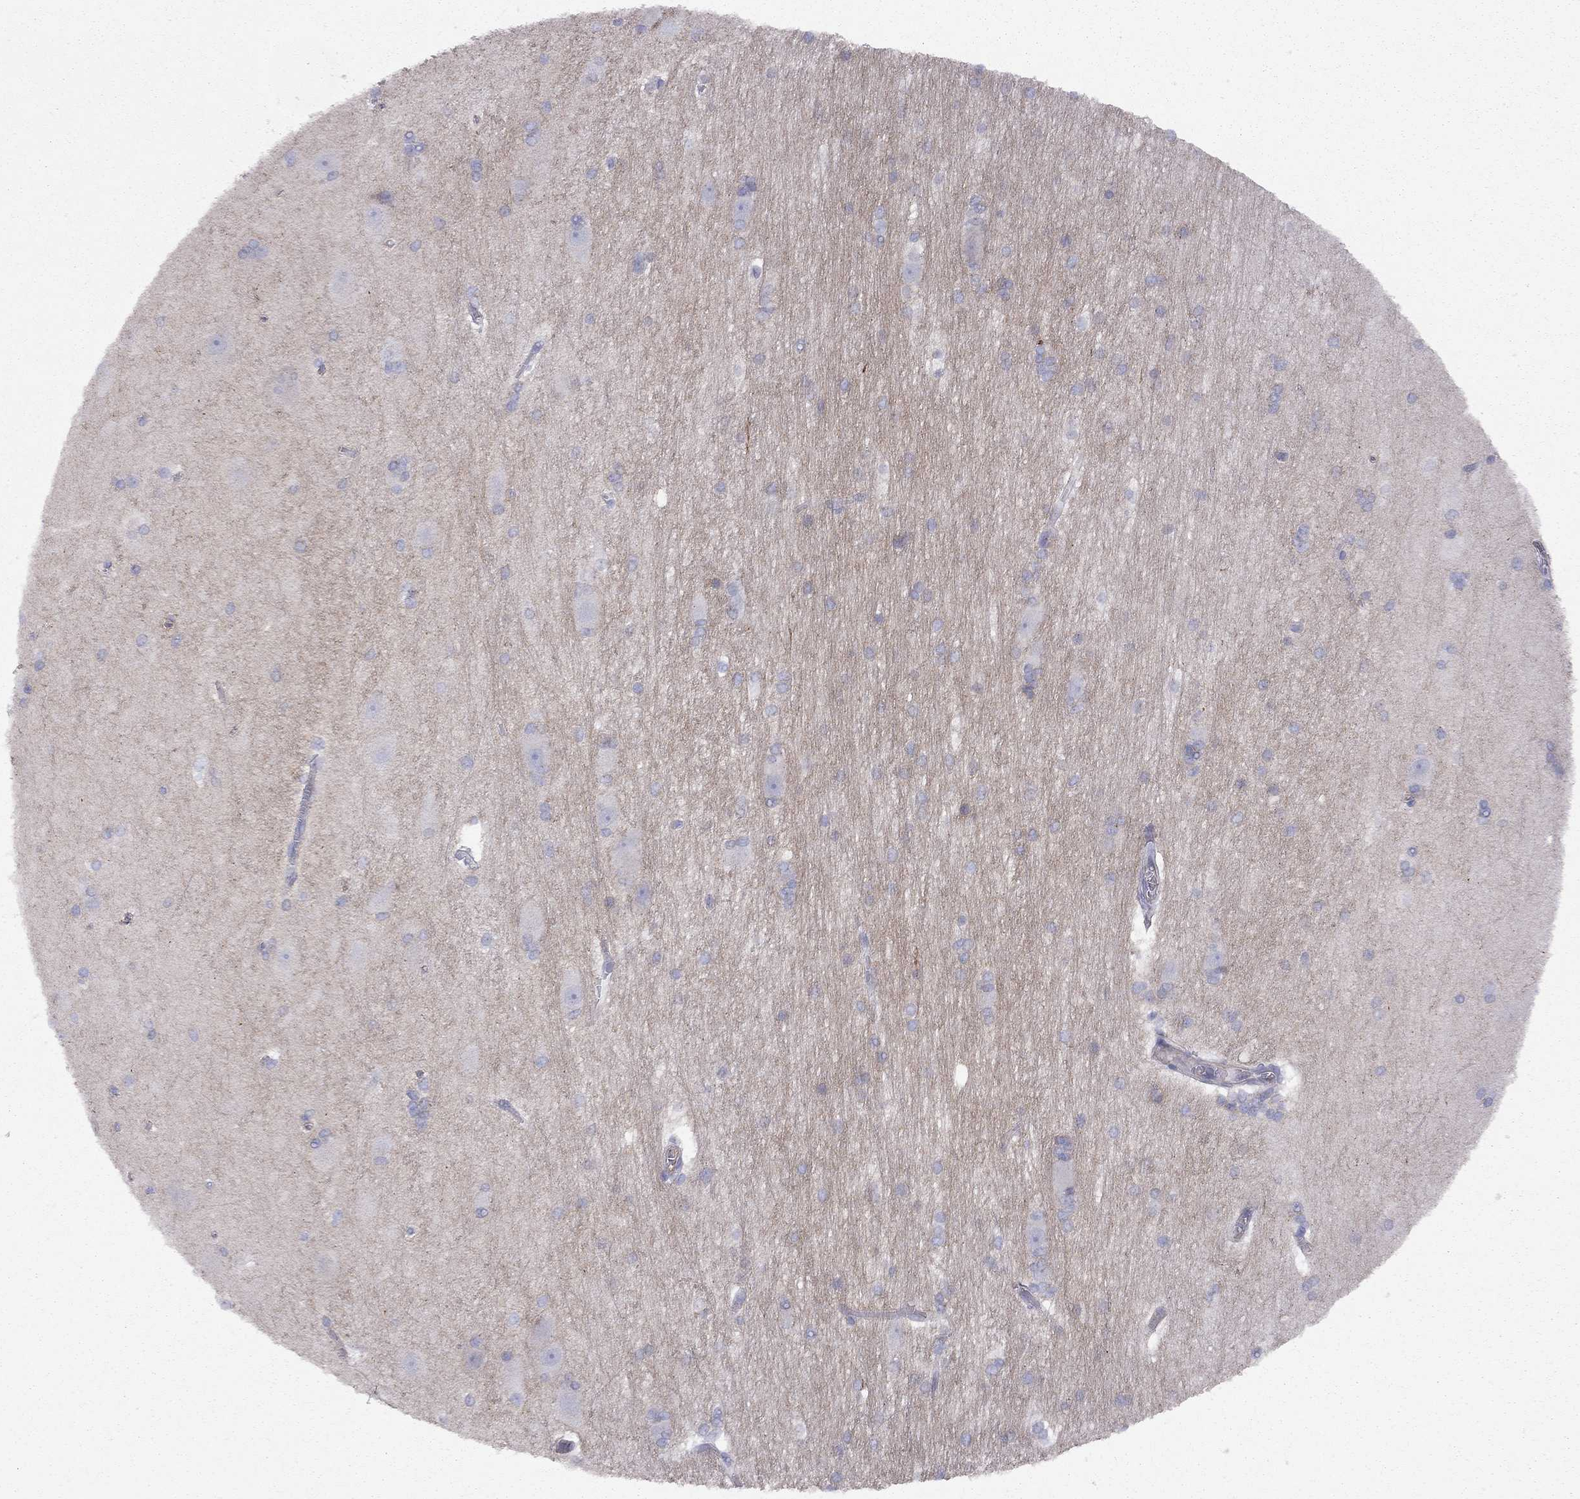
{"staining": {"intensity": "strong", "quantity": "<25%", "location": "cytoplasmic/membranous"}, "tissue": "hippocampus", "cell_type": "Glial cells", "image_type": "normal", "snomed": [{"axis": "morphology", "description": "Normal tissue, NOS"}, {"axis": "topography", "description": "Cerebral cortex"}, {"axis": "topography", "description": "Hippocampus"}], "caption": "About <25% of glial cells in benign hippocampus display strong cytoplasmic/membranous protein staining as visualized by brown immunohistochemical staining.", "gene": "GPRC5B", "patient": {"sex": "female", "age": 19}}